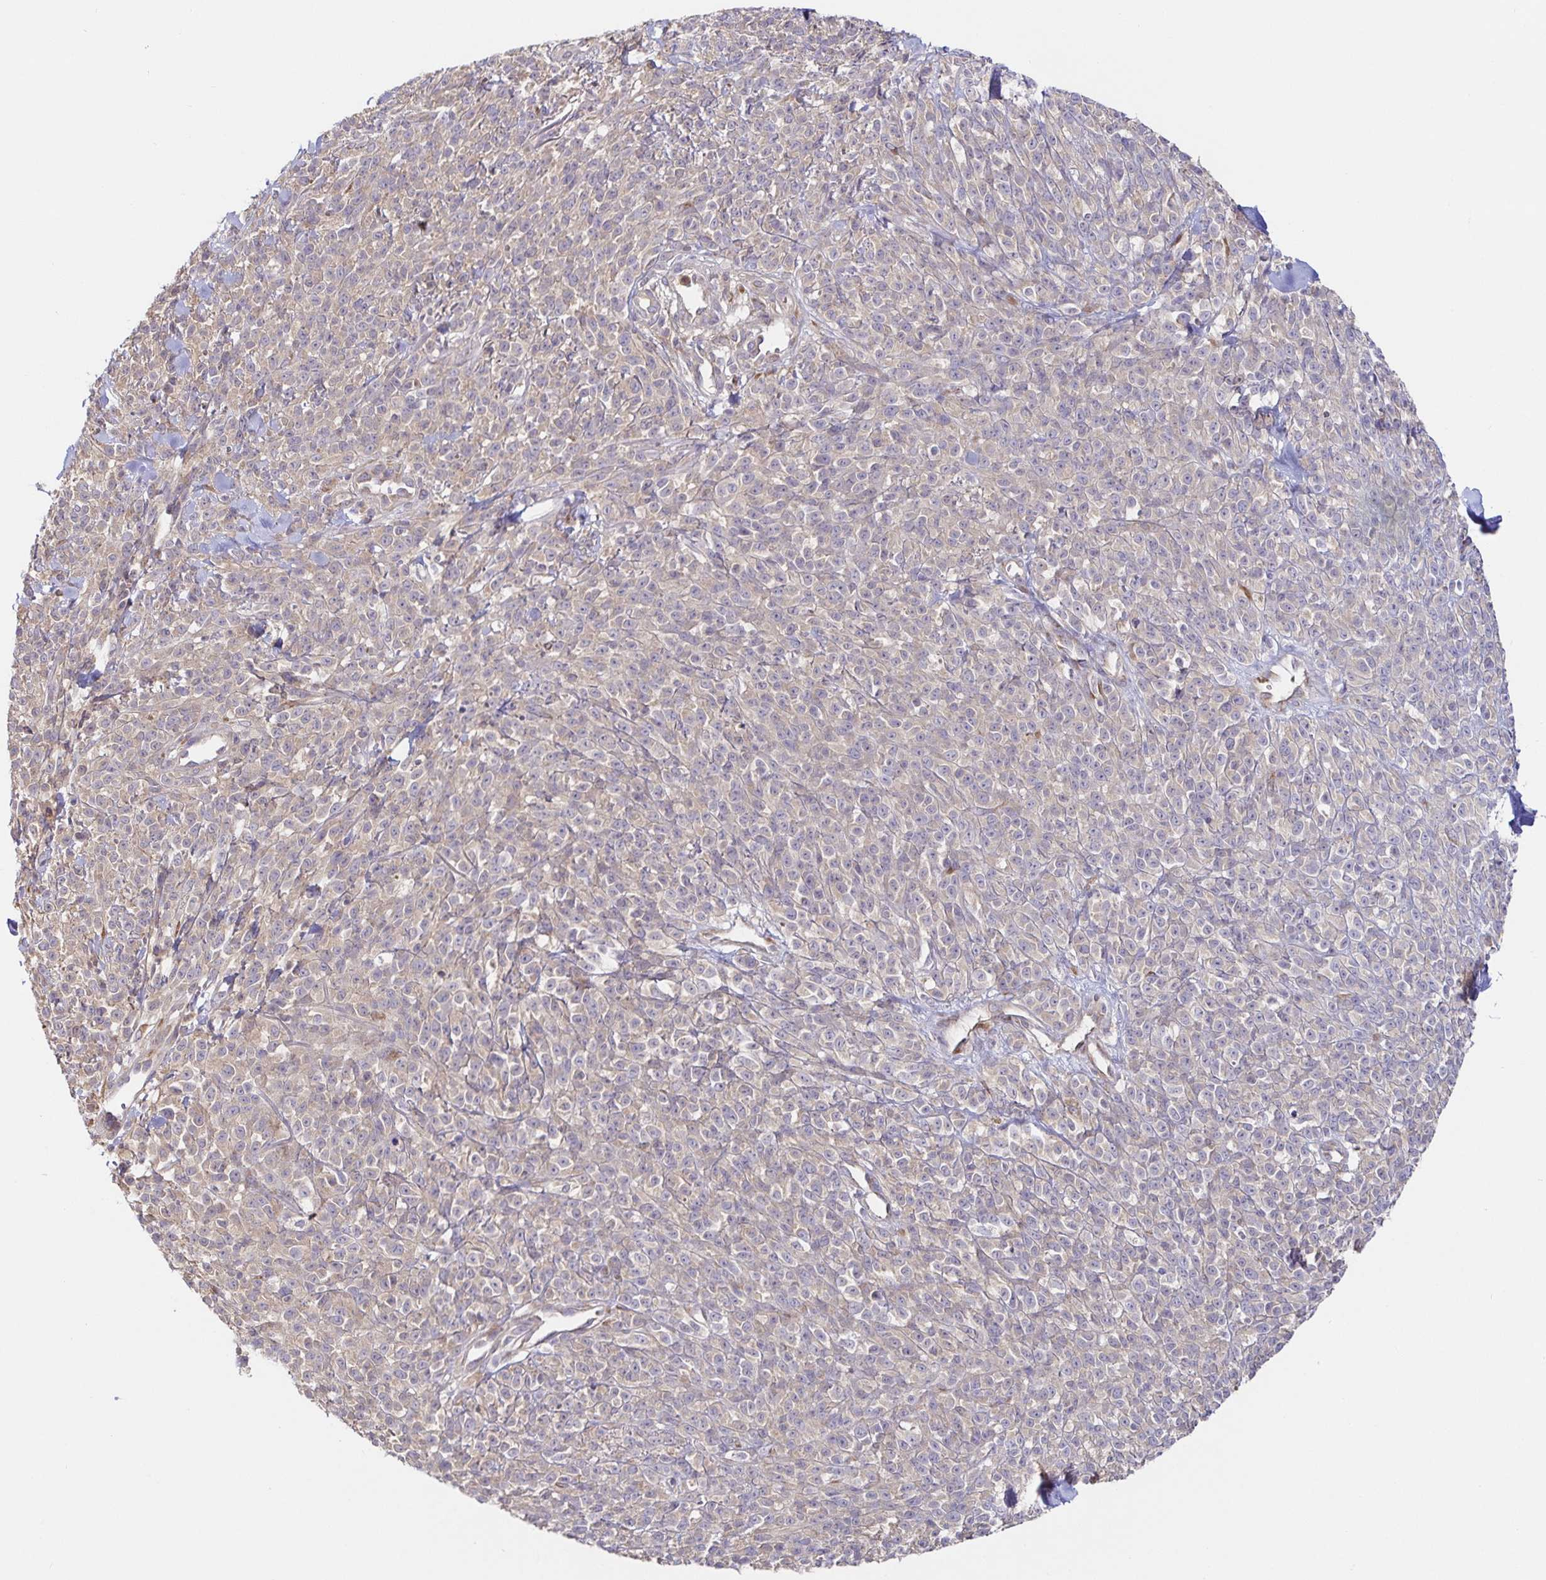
{"staining": {"intensity": "negative", "quantity": "none", "location": "none"}, "tissue": "melanoma", "cell_type": "Tumor cells", "image_type": "cancer", "snomed": [{"axis": "morphology", "description": "Malignant melanoma, NOS"}, {"axis": "topography", "description": "Skin"}, {"axis": "topography", "description": "Skin of trunk"}], "caption": "This is an IHC histopathology image of malignant melanoma. There is no staining in tumor cells.", "gene": "PDPK1", "patient": {"sex": "male", "age": 74}}